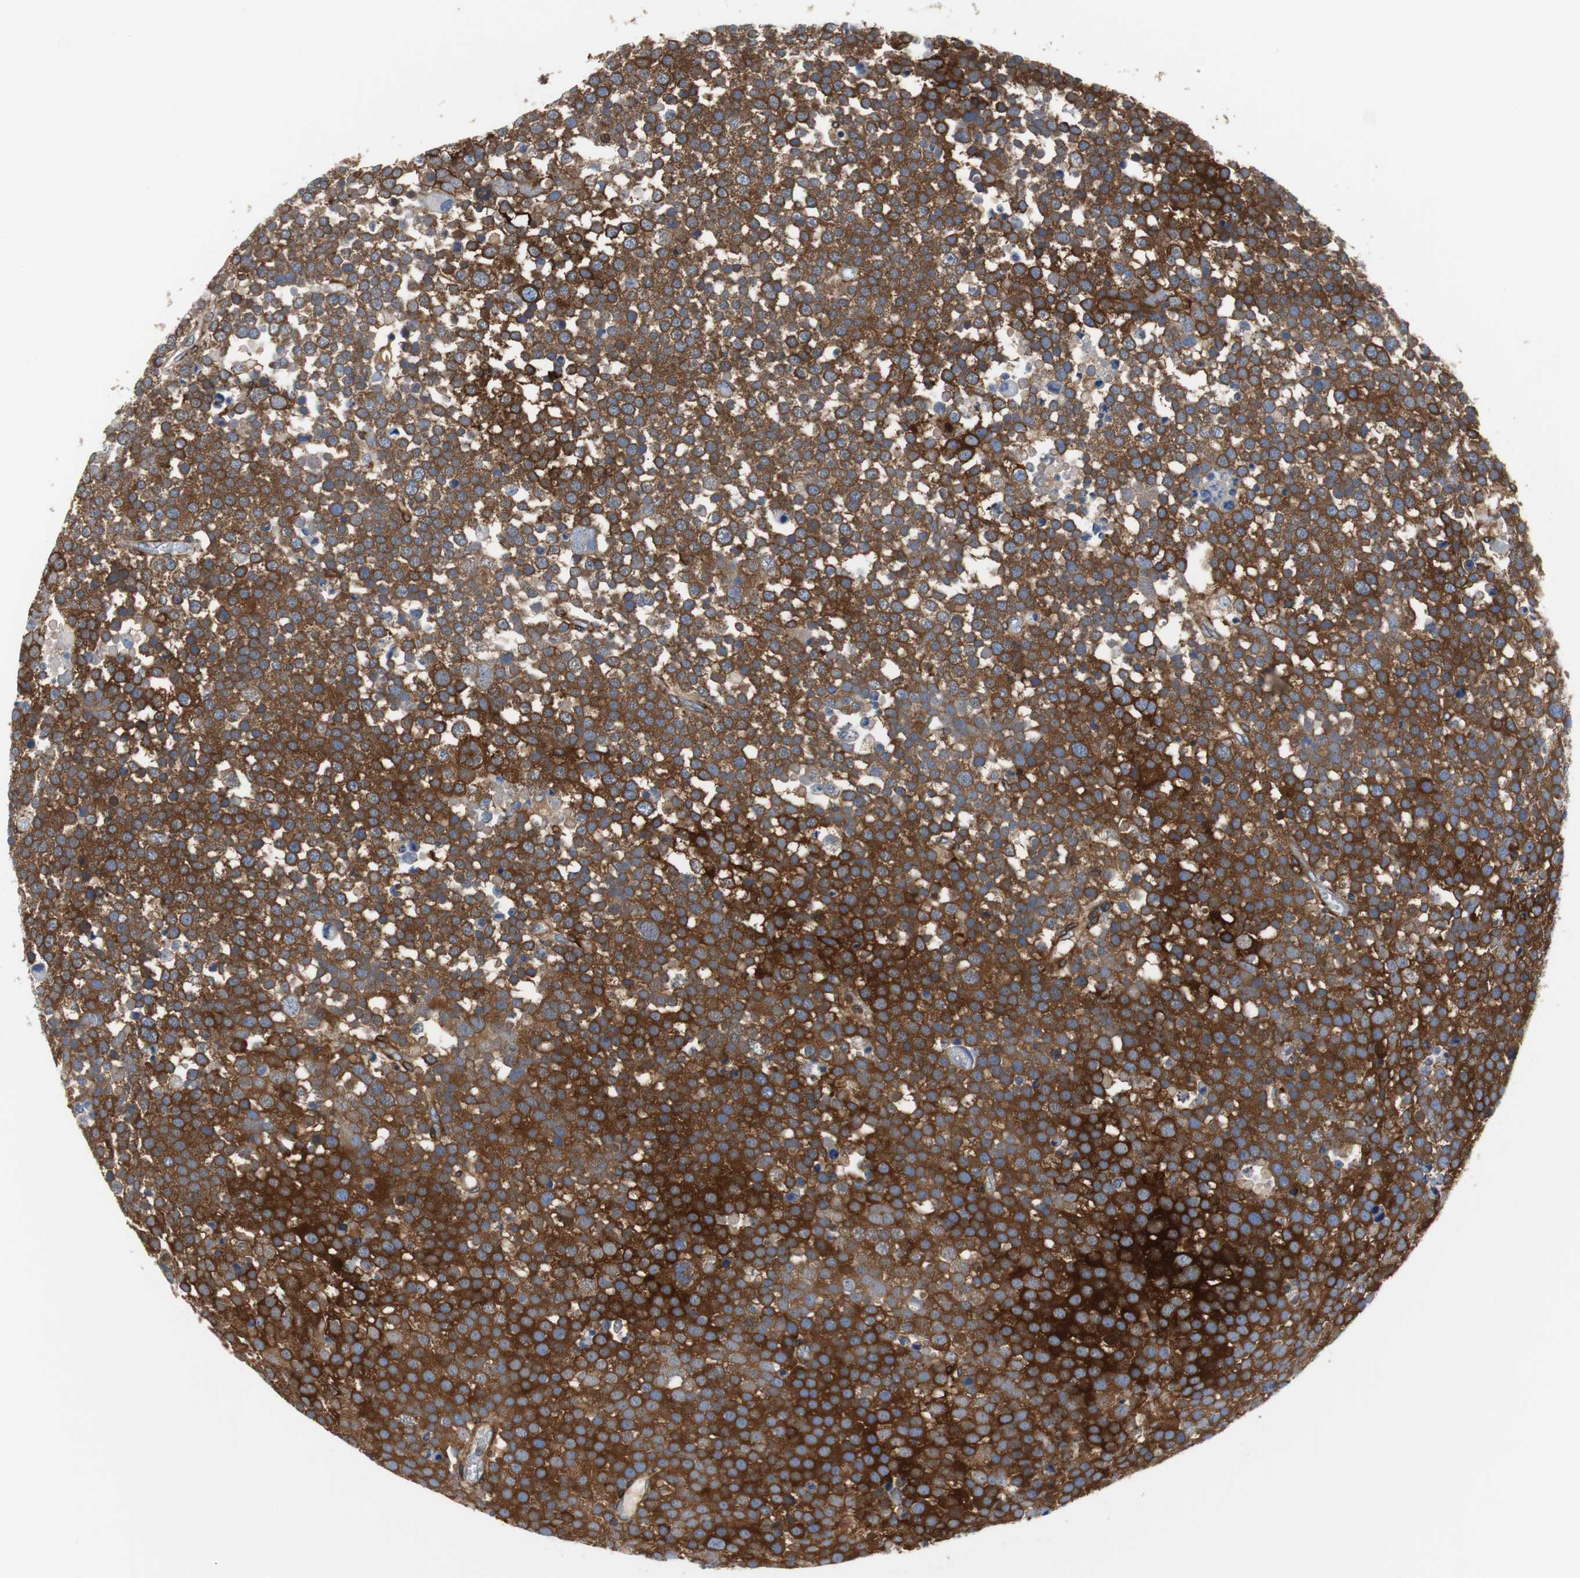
{"staining": {"intensity": "strong", "quantity": ">75%", "location": "cytoplasmic/membranous"}, "tissue": "testis cancer", "cell_type": "Tumor cells", "image_type": "cancer", "snomed": [{"axis": "morphology", "description": "Seminoma, NOS"}, {"axis": "topography", "description": "Testis"}], "caption": "This is a histology image of IHC staining of seminoma (testis), which shows strong expression in the cytoplasmic/membranous of tumor cells.", "gene": "GYS1", "patient": {"sex": "male", "age": 71}}